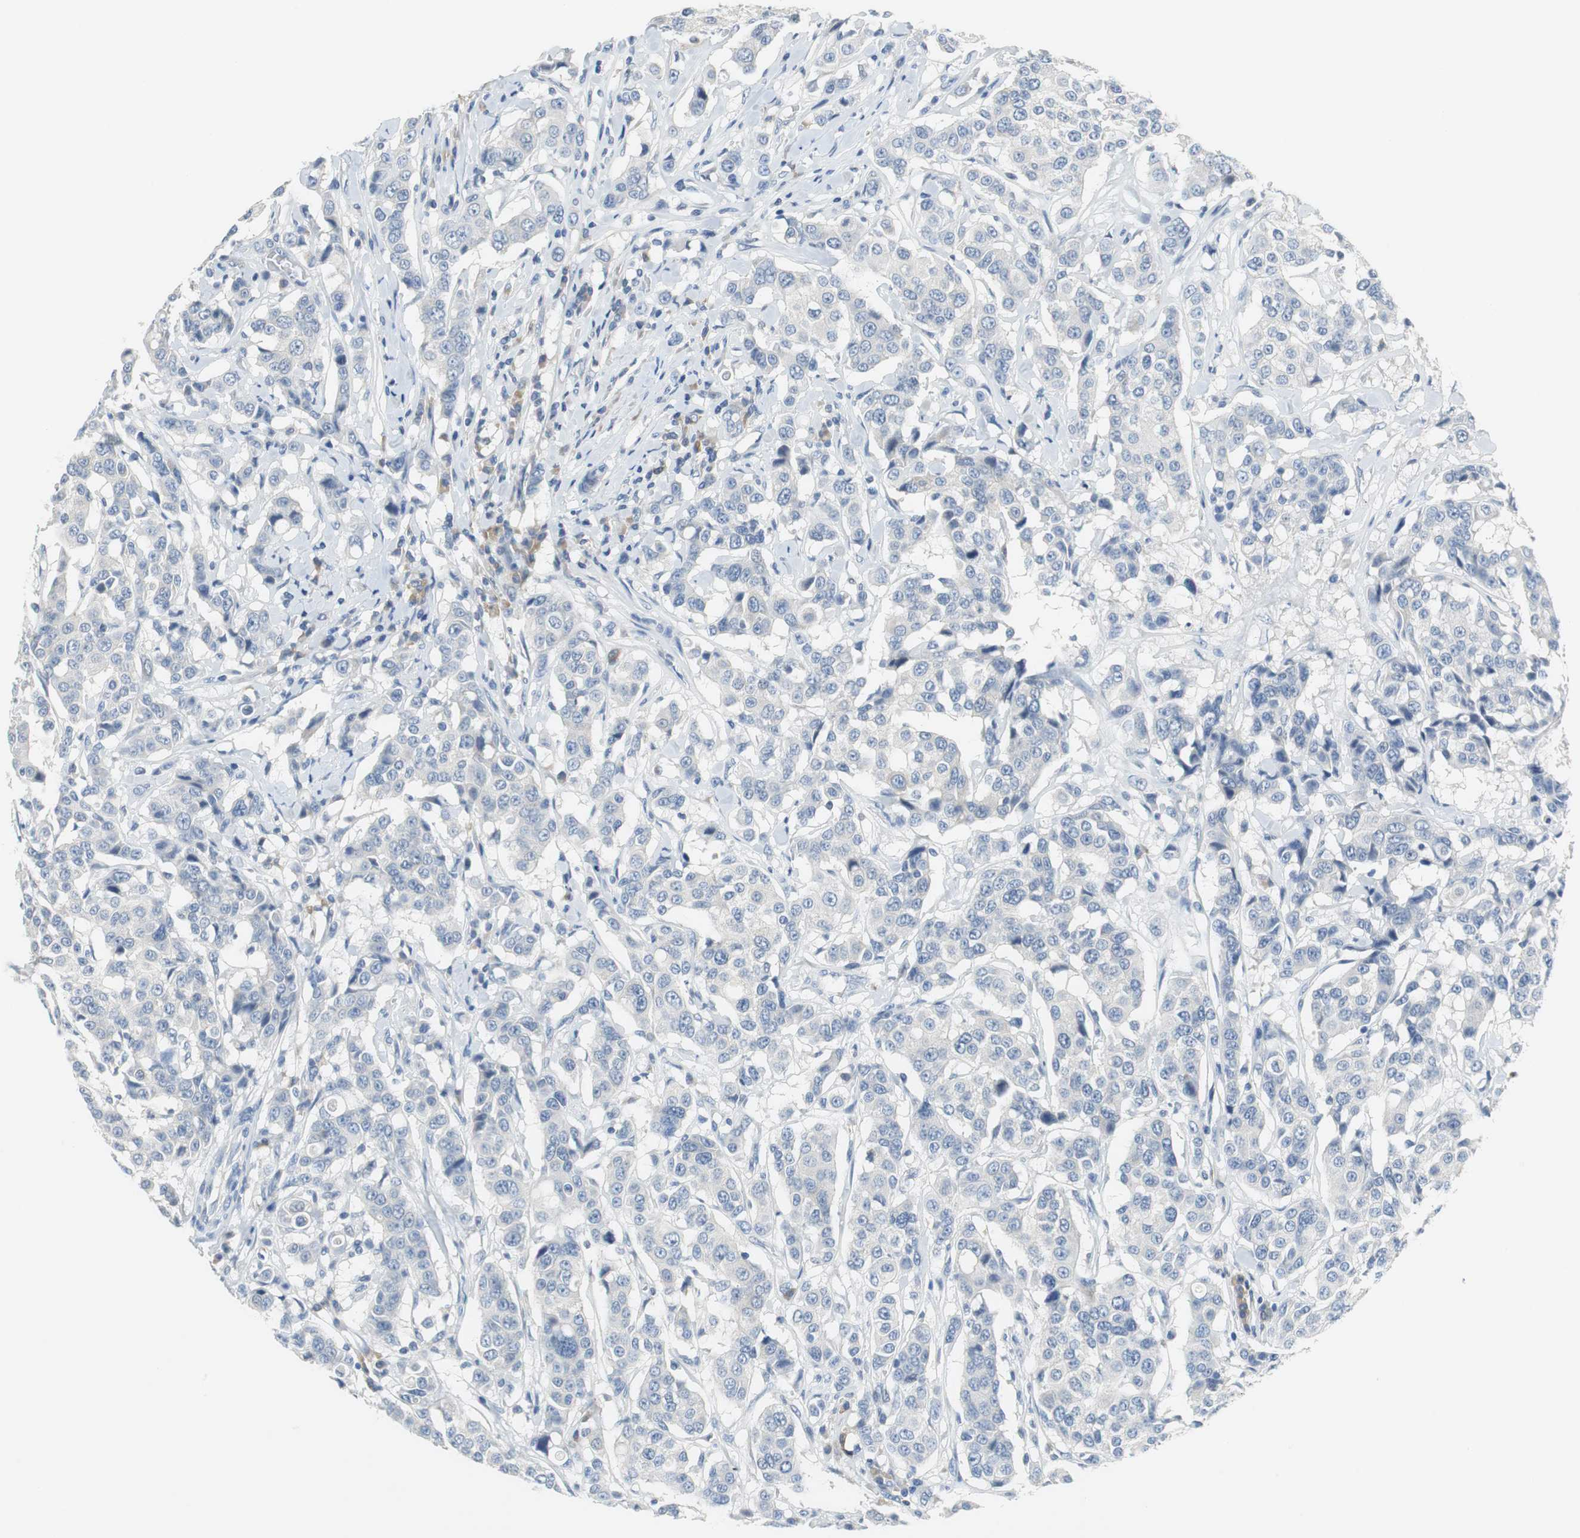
{"staining": {"intensity": "negative", "quantity": "none", "location": "none"}, "tissue": "breast cancer", "cell_type": "Tumor cells", "image_type": "cancer", "snomed": [{"axis": "morphology", "description": "Duct carcinoma"}, {"axis": "topography", "description": "Breast"}], "caption": "This is an IHC micrograph of breast cancer (intraductal carcinoma). There is no positivity in tumor cells.", "gene": "GLCCI1", "patient": {"sex": "female", "age": 27}}